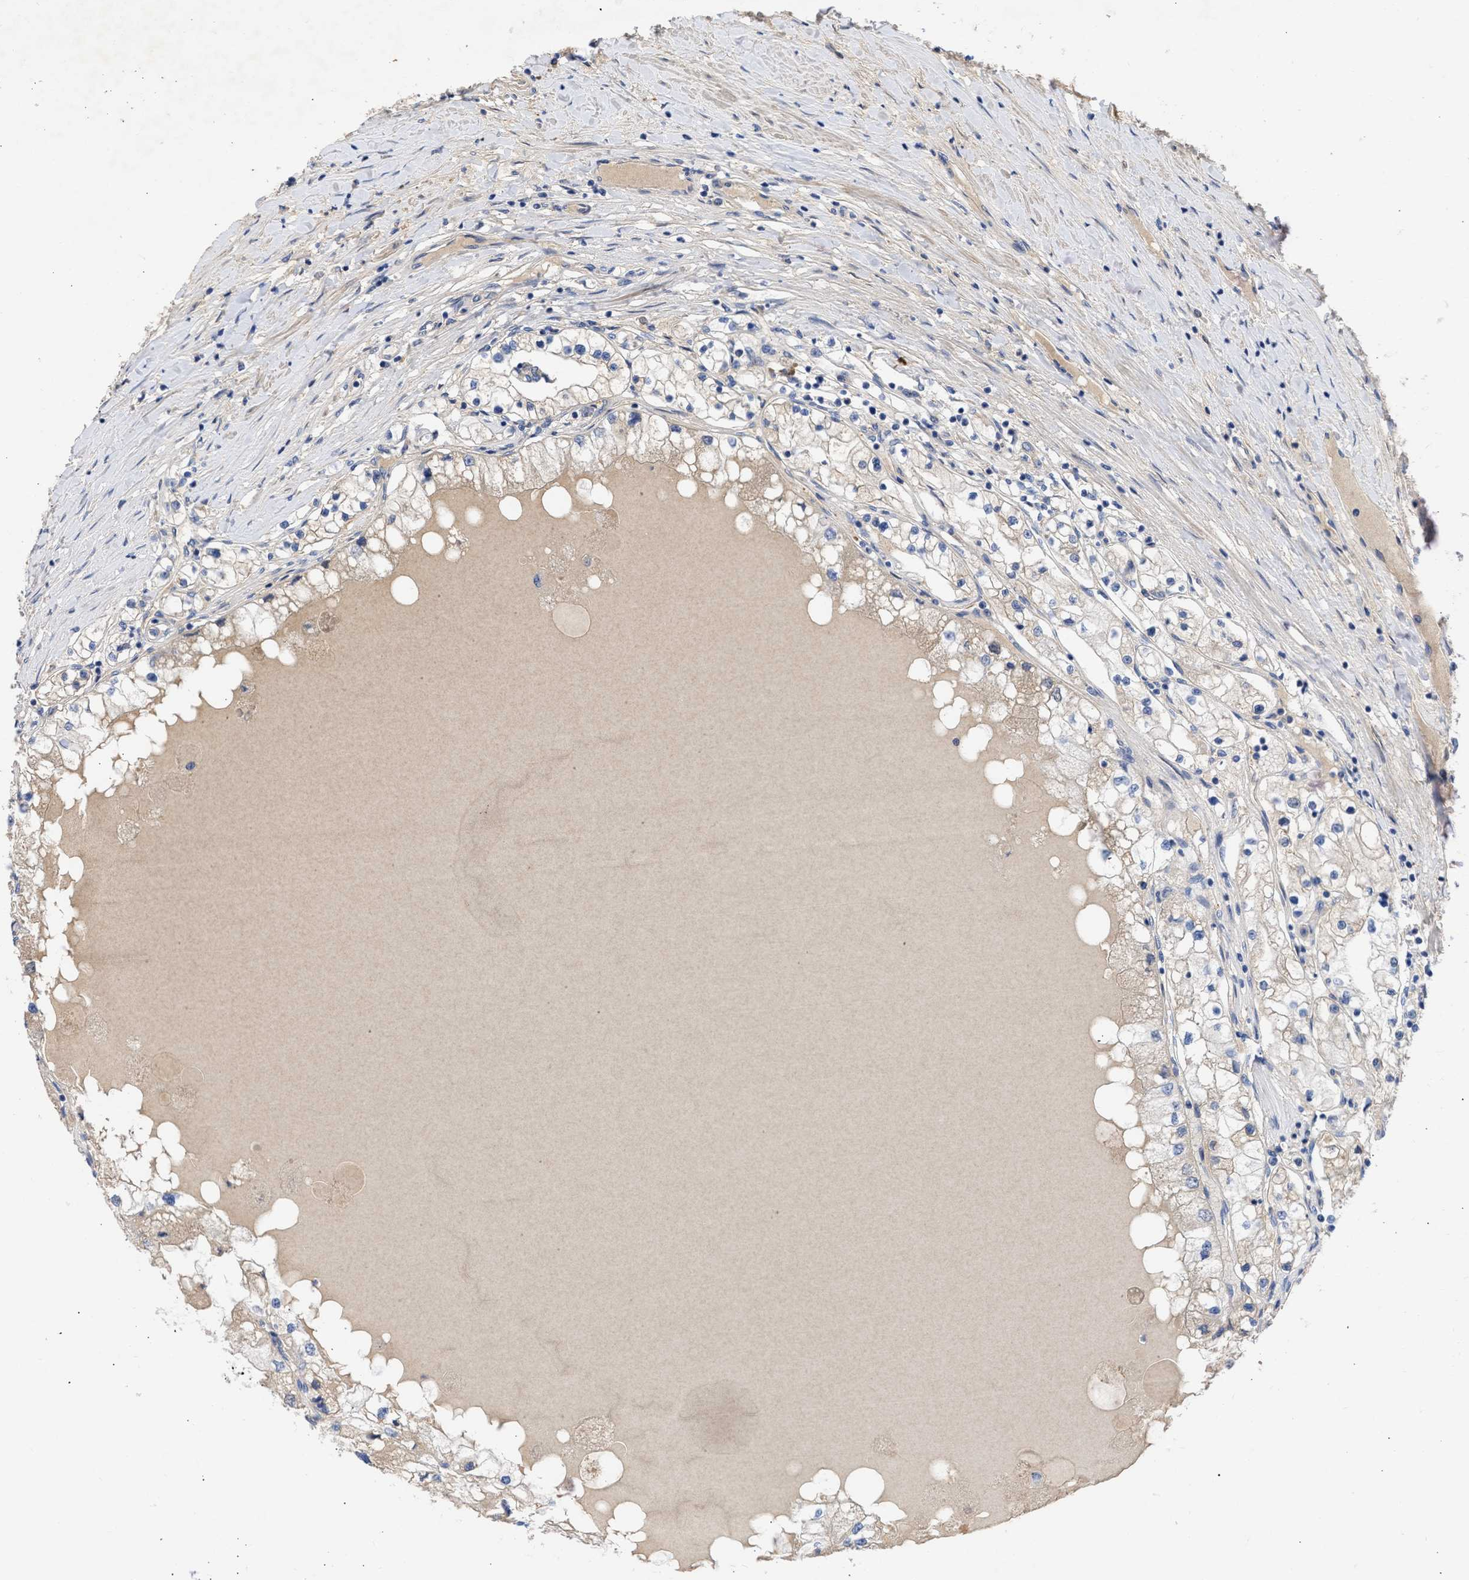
{"staining": {"intensity": "weak", "quantity": "<25%", "location": "cytoplasmic/membranous"}, "tissue": "renal cancer", "cell_type": "Tumor cells", "image_type": "cancer", "snomed": [{"axis": "morphology", "description": "Adenocarcinoma, NOS"}, {"axis": "topography", "description": "Kidney"}], "caption": "The histopathology image displays no significant positivity in tumor cells of adenocarcinoma (renal). (DAB IHC, high magnification).", "gene": "ARHGEF4", "patient": {"sex": "male", "age": 68}}